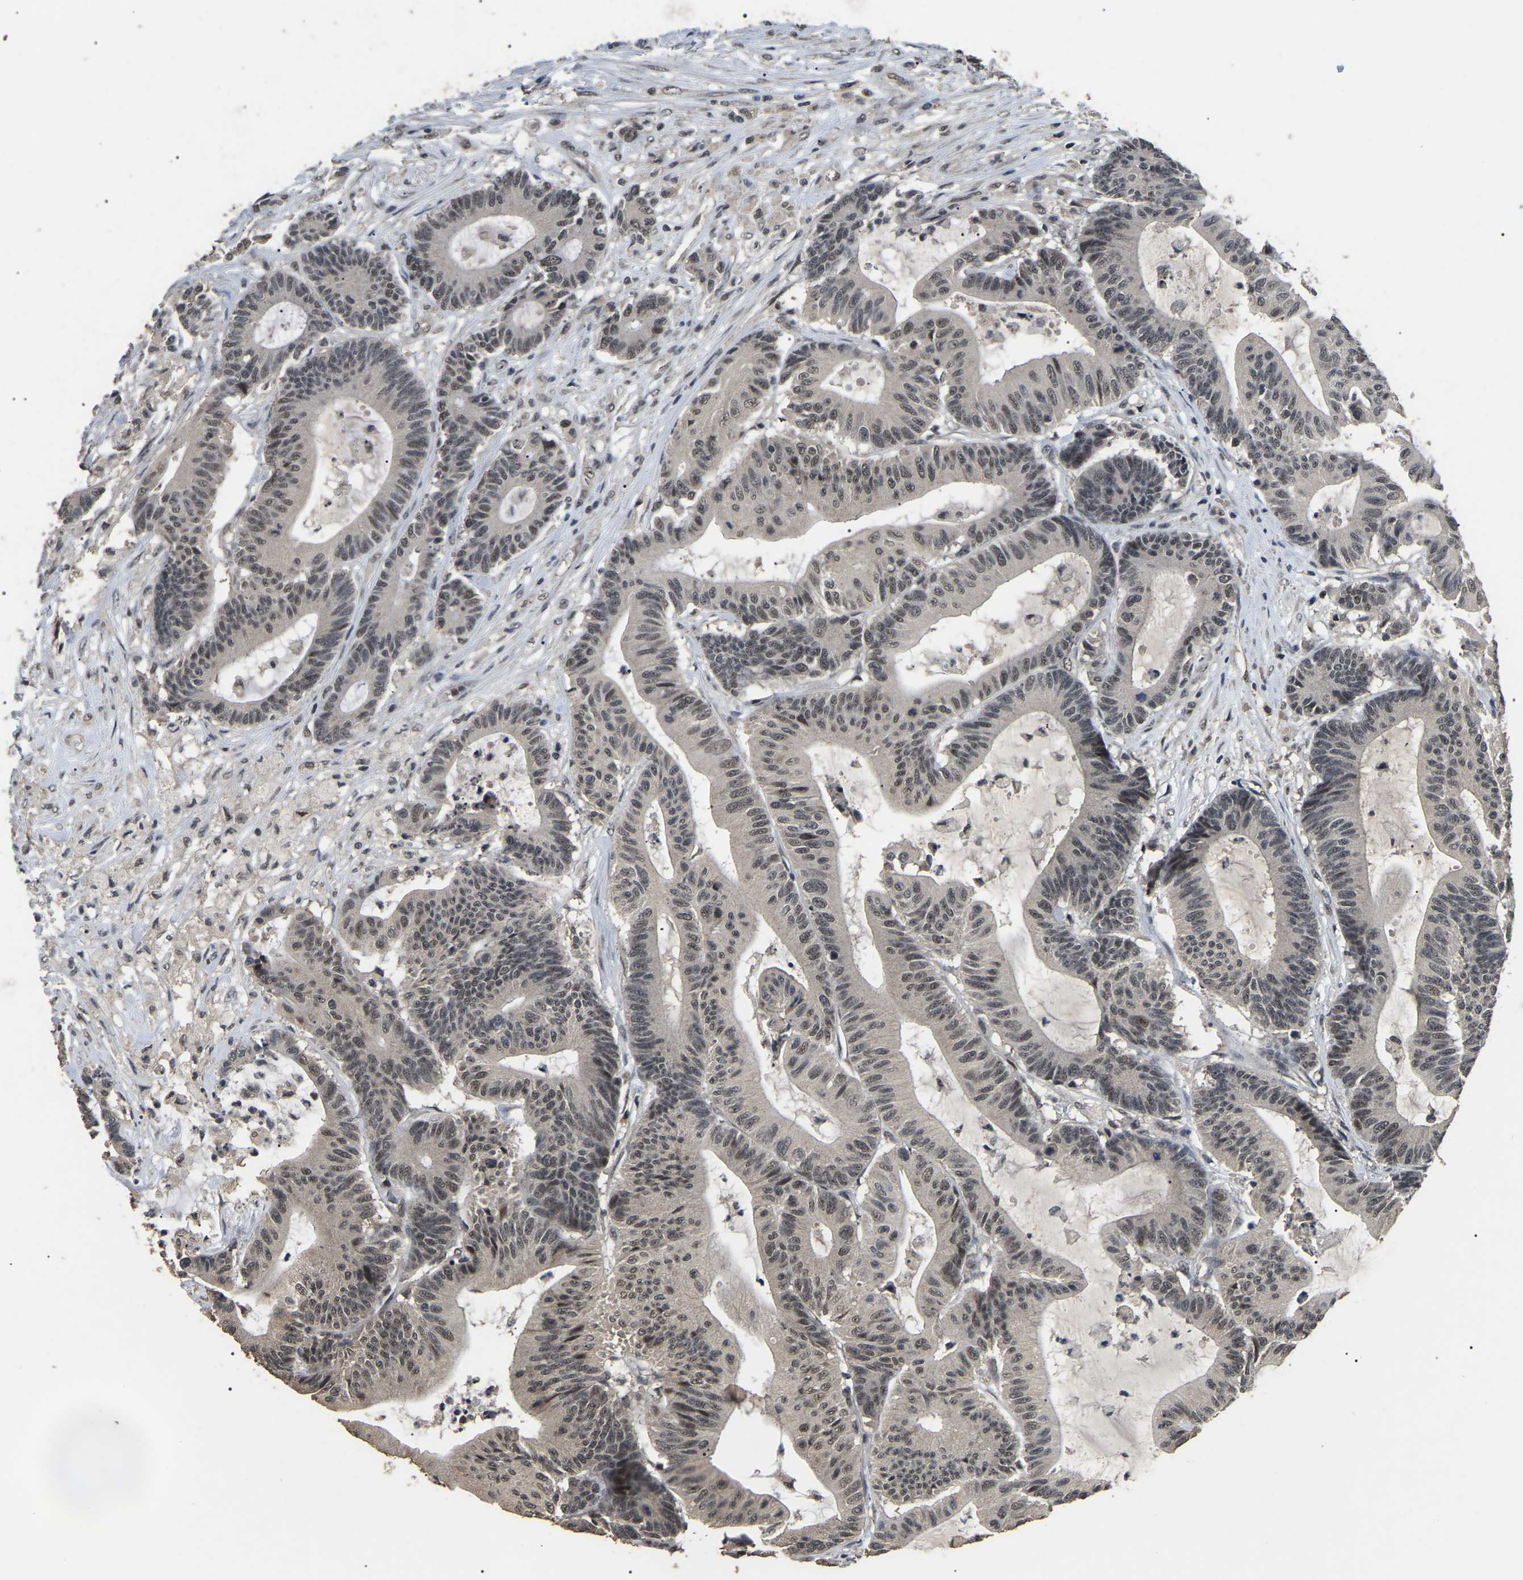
{"staining": {"intensity": "weak", "quantity": ">75%", "location": "nuclear"}, "tissue": "colorectal cancer", "cell_type": "Tumor cells", "image_type": "cancer", "snomed": [{"axis": "morphology", "description": "Adenocarcinoma, NOS"}, {"axis": "topography", "description": "Colon"}], "caption": "Tumor cells demonstrate low levels of weak nuclear expression in about >75% of cells in human colorectal cancer (adenocarcinoma).", "gene": "PPM1E", "patient": {"sex": "female", "age": 84}}